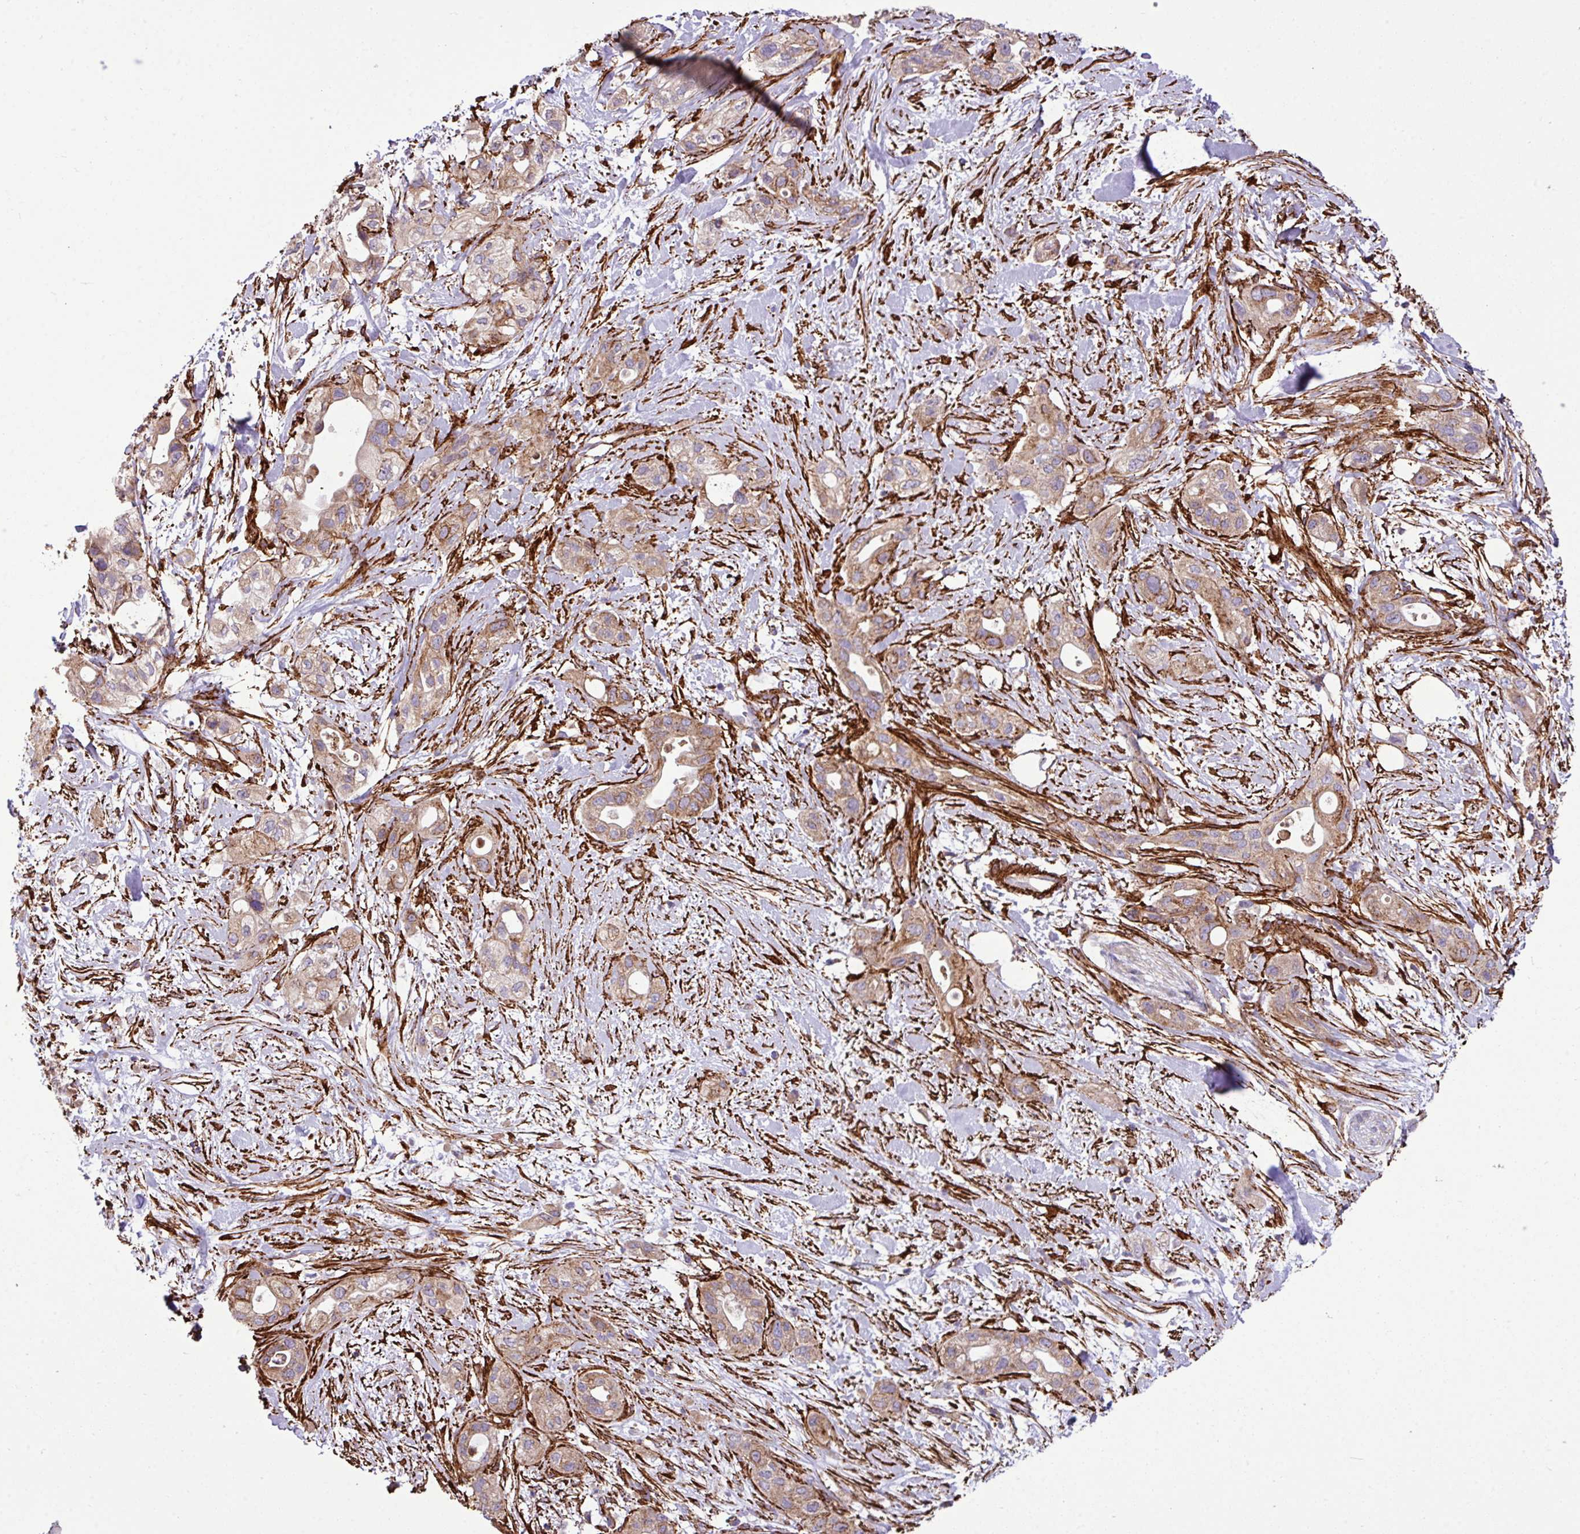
{"staining": {"intensity": "moderate", "quantity": ">75%", "location": "cytoplasmic/membranous"}, "tissue": "pancreatic cancer", "cell_type": "Tumor cells", "image_type": "cancer", "snomed": [{"axis": "morphology", "description": "Adenocarcinoma, NOS"}, {"axis": "topography", "description": "Pancreas"}], "caption": "Moderate cytoplasmic/membranous protein expression is appreciated in about >75% of tumor cells in pancreatic cancer (adenocarcinoma).", "gene": "FAM47E", "patient": {"sex": "male", "age": 44}}